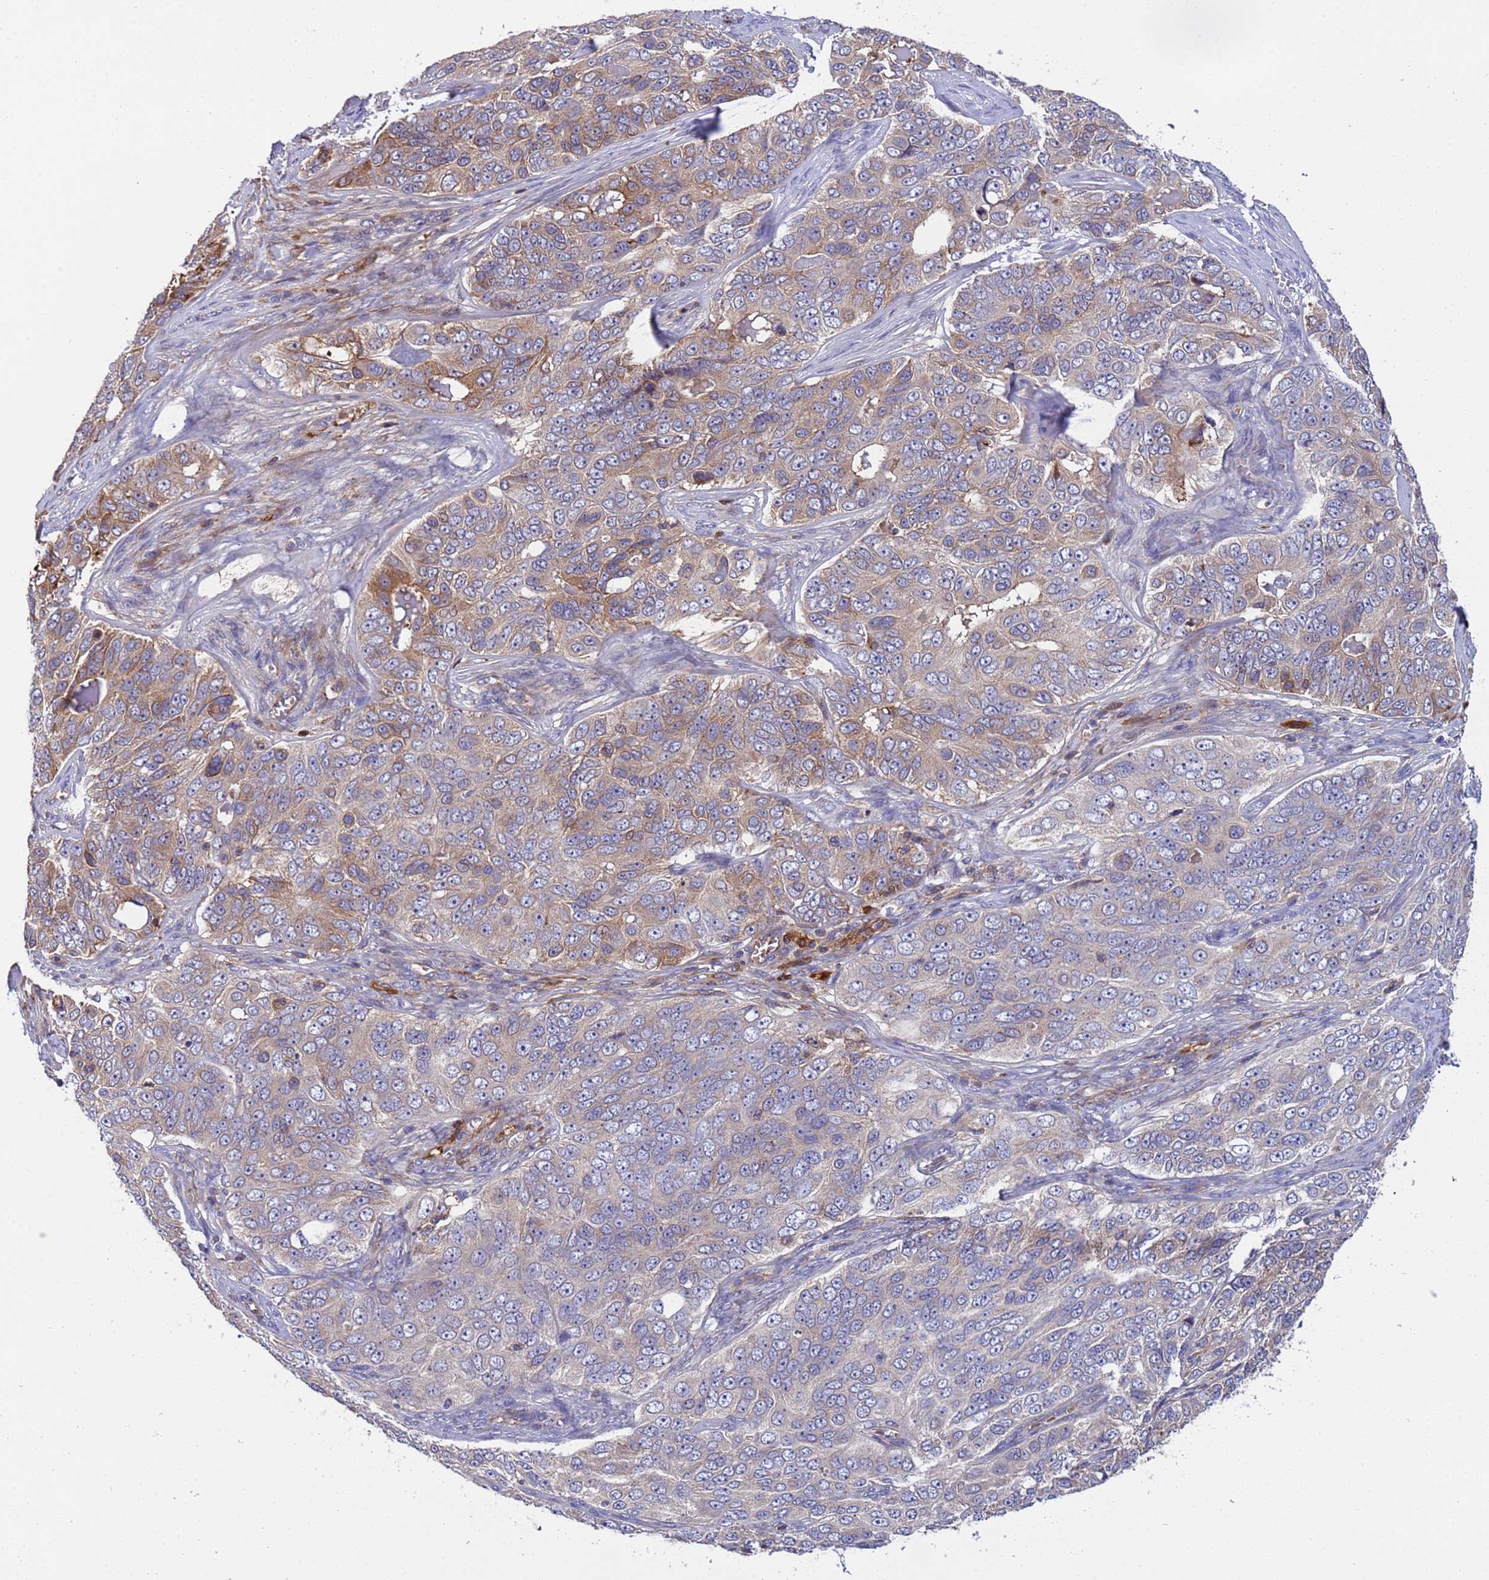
{"staining": {"intensity": "moderate", "quantity": "<25%", "location": "cytoplasmic/membranous"}, "tissue": "ovarian cancer", "cell_type": "Tumor cells", "image_type": "cancer", "snomed": [{"axis": "morphology", "description": "Carcinoma, endometroid"}, {"axis": "topography", "description": "Ovary"}], "caption": "High-power microscopy captured an IHC histopathology image of ovarian cancer, revealing moderate cytoplasmic/membranous staining in about <25% of tumor cells. Using DAB (3,3'-diaminobenzidine) (brown) and hematoxylin (blue) stains, captured at high magnification using brightfield microscopy.", "gene": "PARP16", "patient": {"sex": "female", "age": 51}}